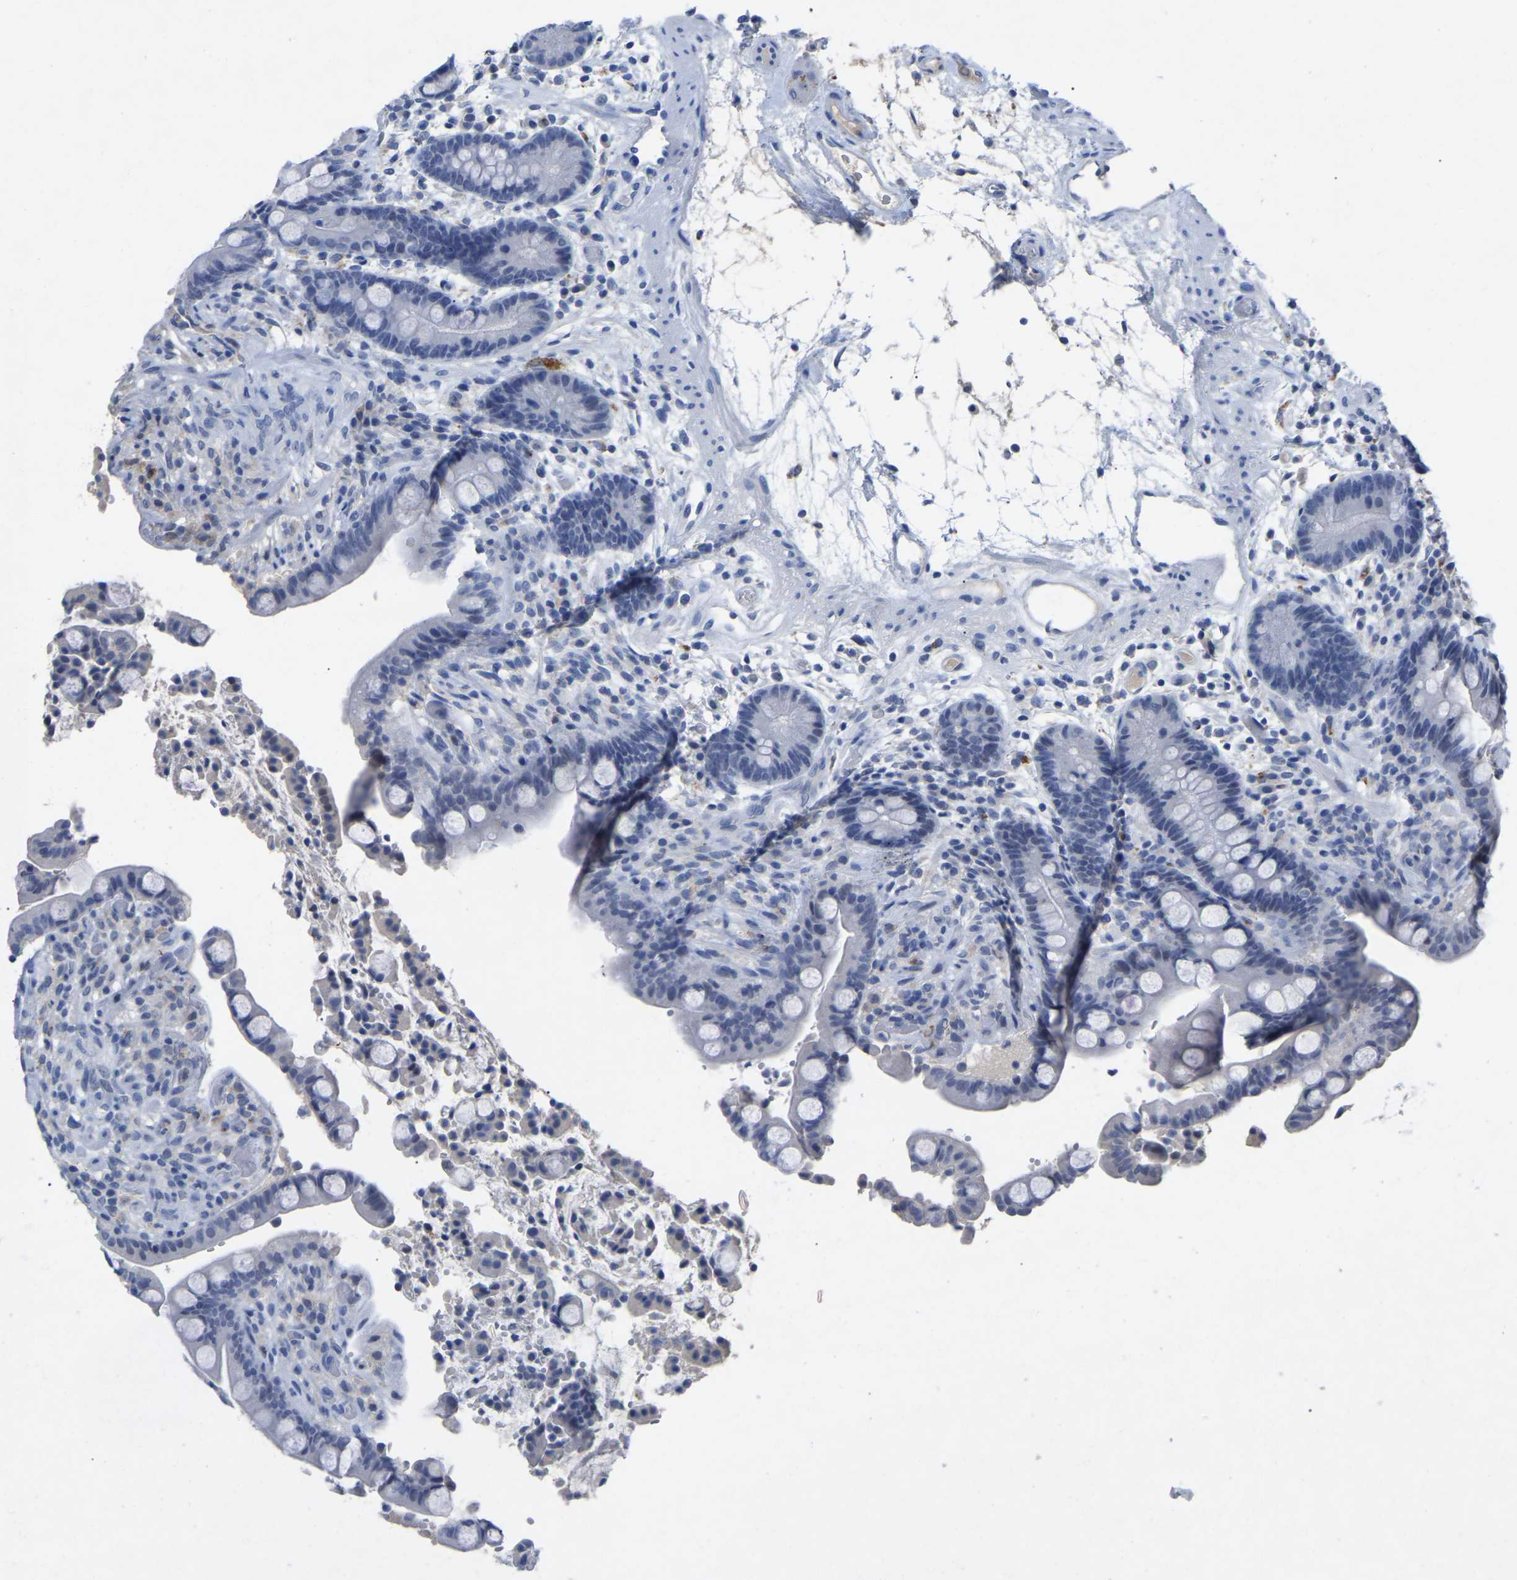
{"staining": {"intensity": "weak", "quantity": ">75%", "location": "cytoplasmic/membranous"}, "tissue": "colon", "cell_type": "Endothelial cells", "image_type": "normal", "snomed": [{"axis": "morphology", "description": "Normal tissue, NOS"}, {"axis": "topography", "description": "Colon"}], "caption": "High-magnification brightfield microscopy of unremarkable colon stained with DAB (3,3'-diaminobenzidine) (brown) and counterstained with hematoxylin (blue). endothelial cells exhibit weak cytoplasmic/membranous expression is identified in about>75% of cells.", "gene": "SMPD2", "patient": {"sex": "male", "age": 73}}